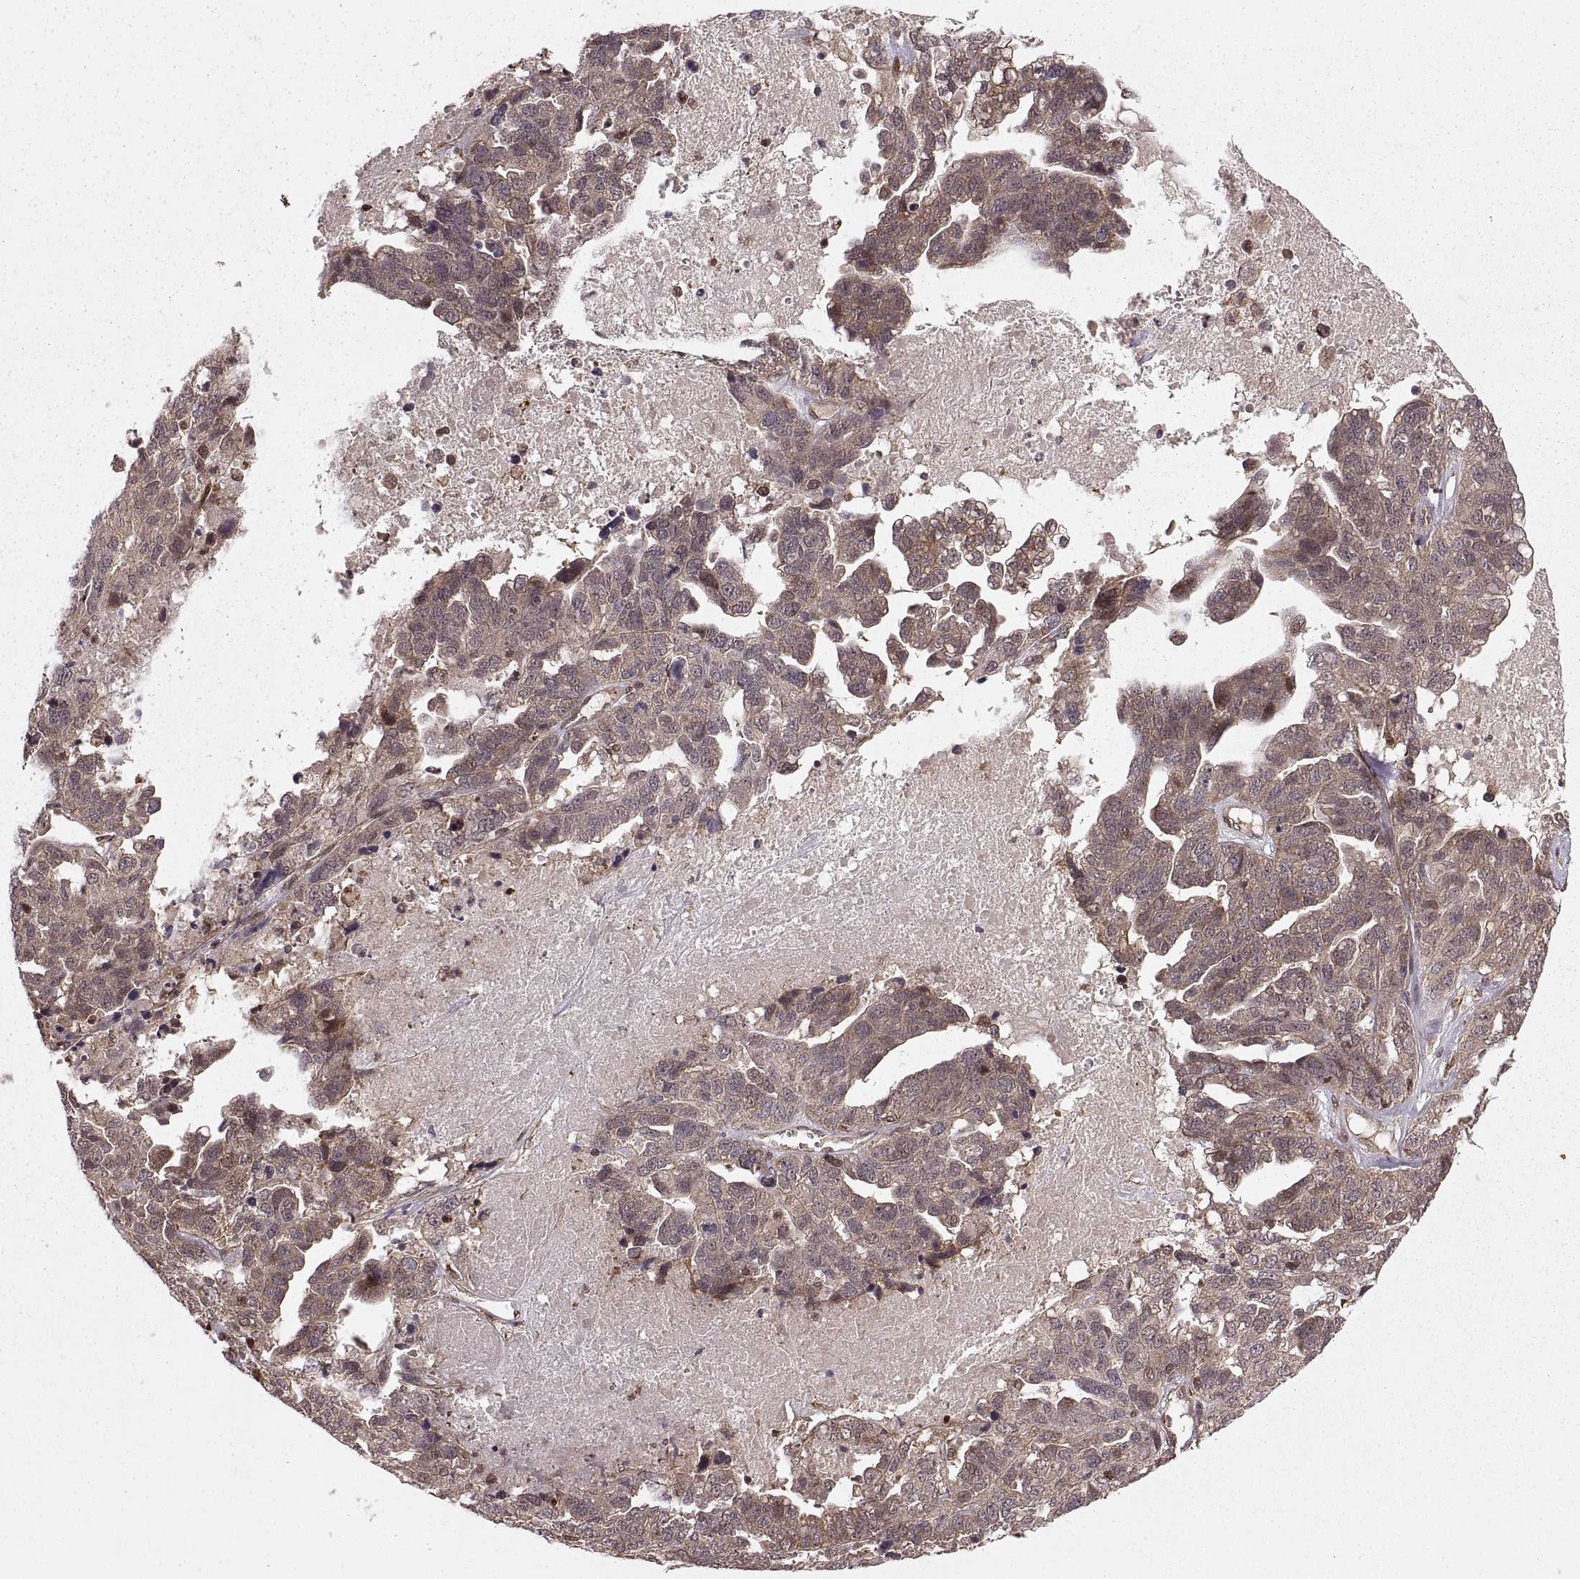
{"staining": {"intensity": "weak", "quantity": ">75%", "location": "cytoplasmic/membranous"}, "tissue": "ovarian cancer", "cell_type": "Tumor cells", "image_type": "cancer", "snomed": [{"axis": "morphology", "description": "Cystadenocarcinoma, serous, NOS"}, {"axis": "topography", "description": "Ovary"}], "caption": "Ovarian cancer (serous cystadenocarcinoma) stained with DAB immunohistochemistry reveals low levels of weak cytoplasmic/membranous expression in about >75% of tumor cells. The protein is stained brown, and the nuclei are stained in blue (DAB (3,3'-diaminobenzidine) IHC with brightfield microscopy, high magnification).", "gene": "DEDD", "patient": {"sex": "female", "age": 71}}